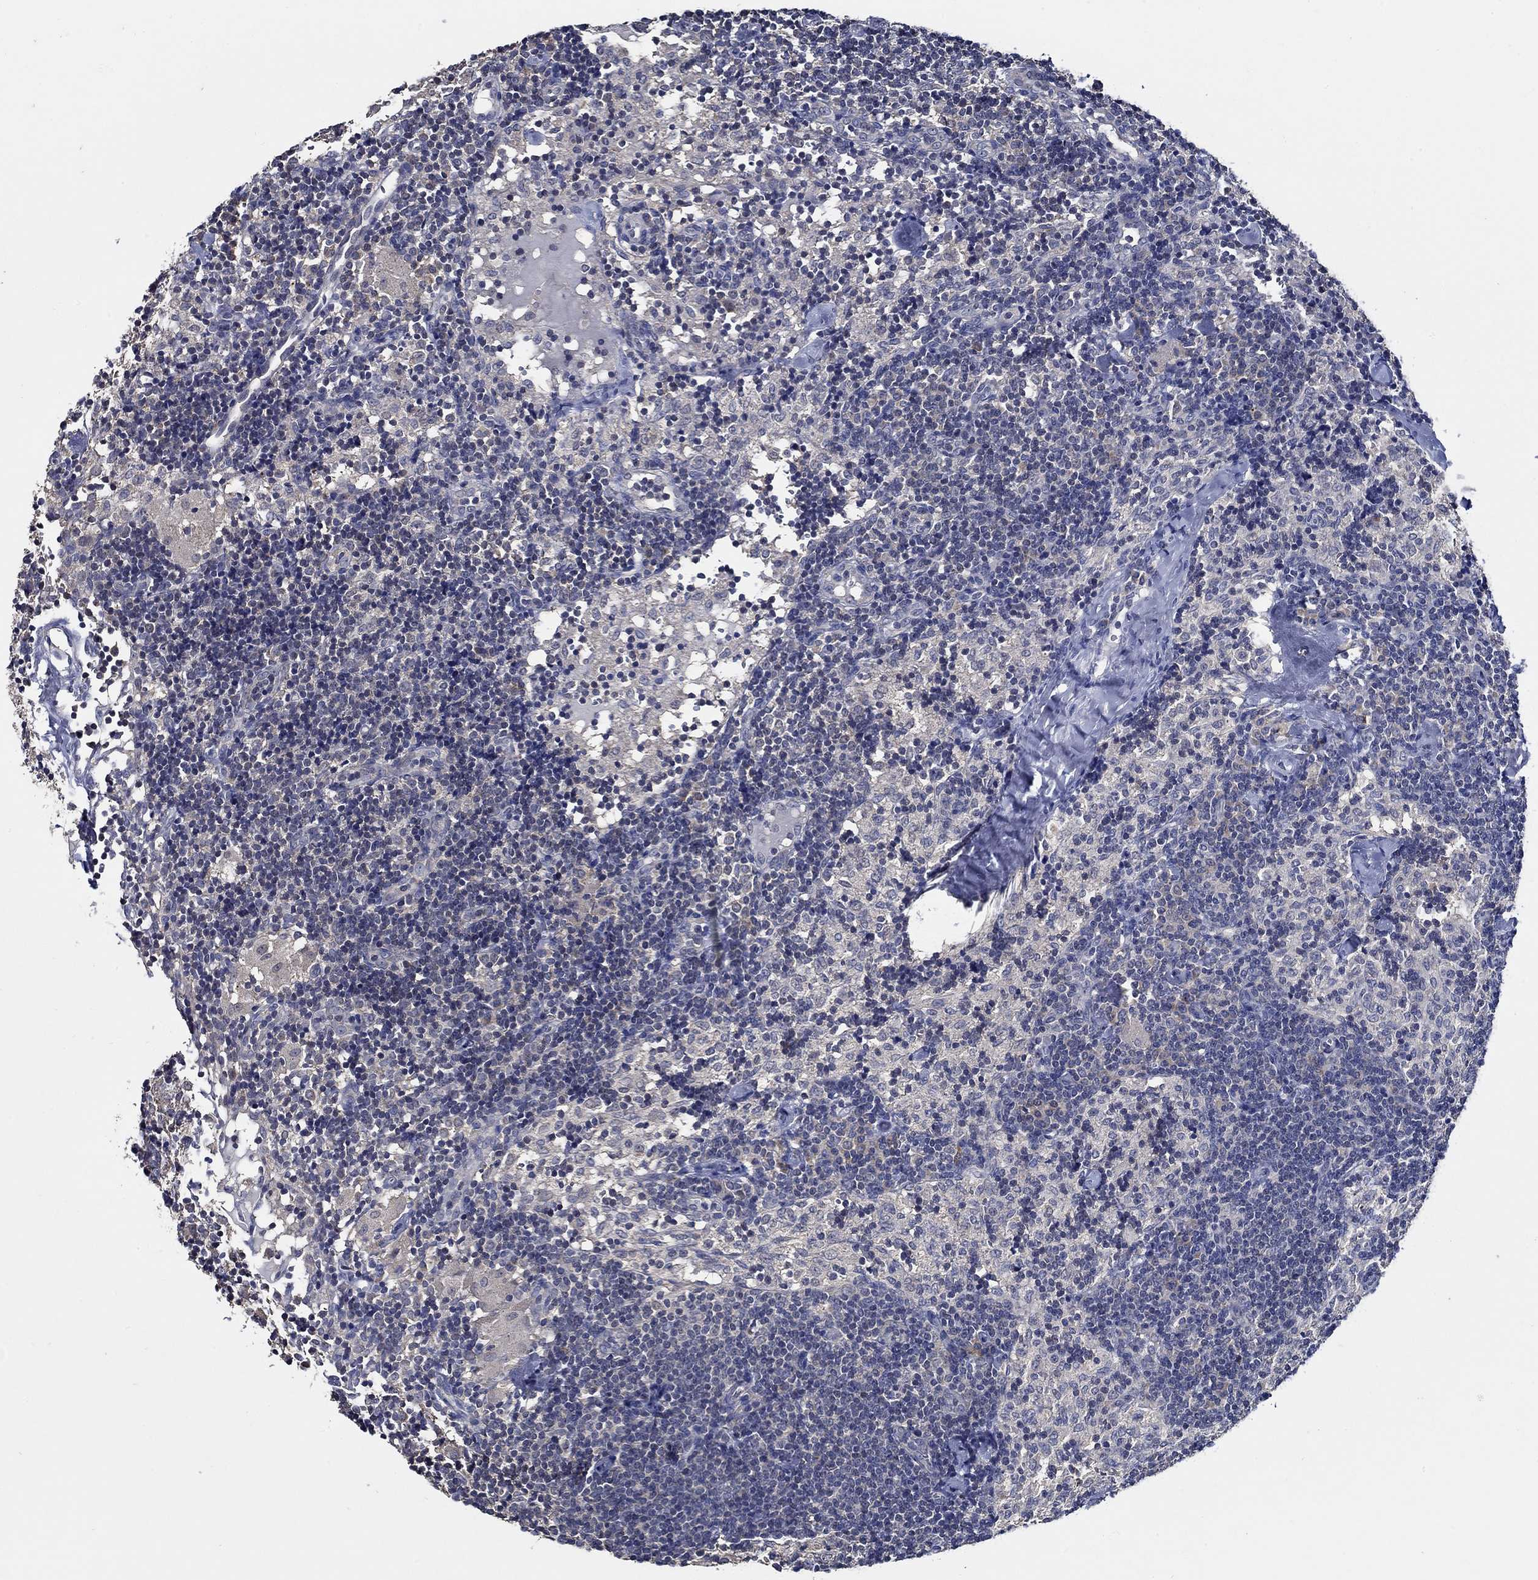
{"staining": {"intensity": "negative", "quantity": "none", "location": "none"}, "tissue": "lymph node", "cell_type": "Germinal center cells", "image_type": "normal", "snomed": [{"axis": "morphology", "description": "Normal tissue, NOS"}, {"axis": "topography", "description": "Lymph node"}], "caption": "IHC of benign human lymph node displays no positivity in germinal center cells.", "gene": "WDR53", "patient": {"sex": "female", "age": 52}}